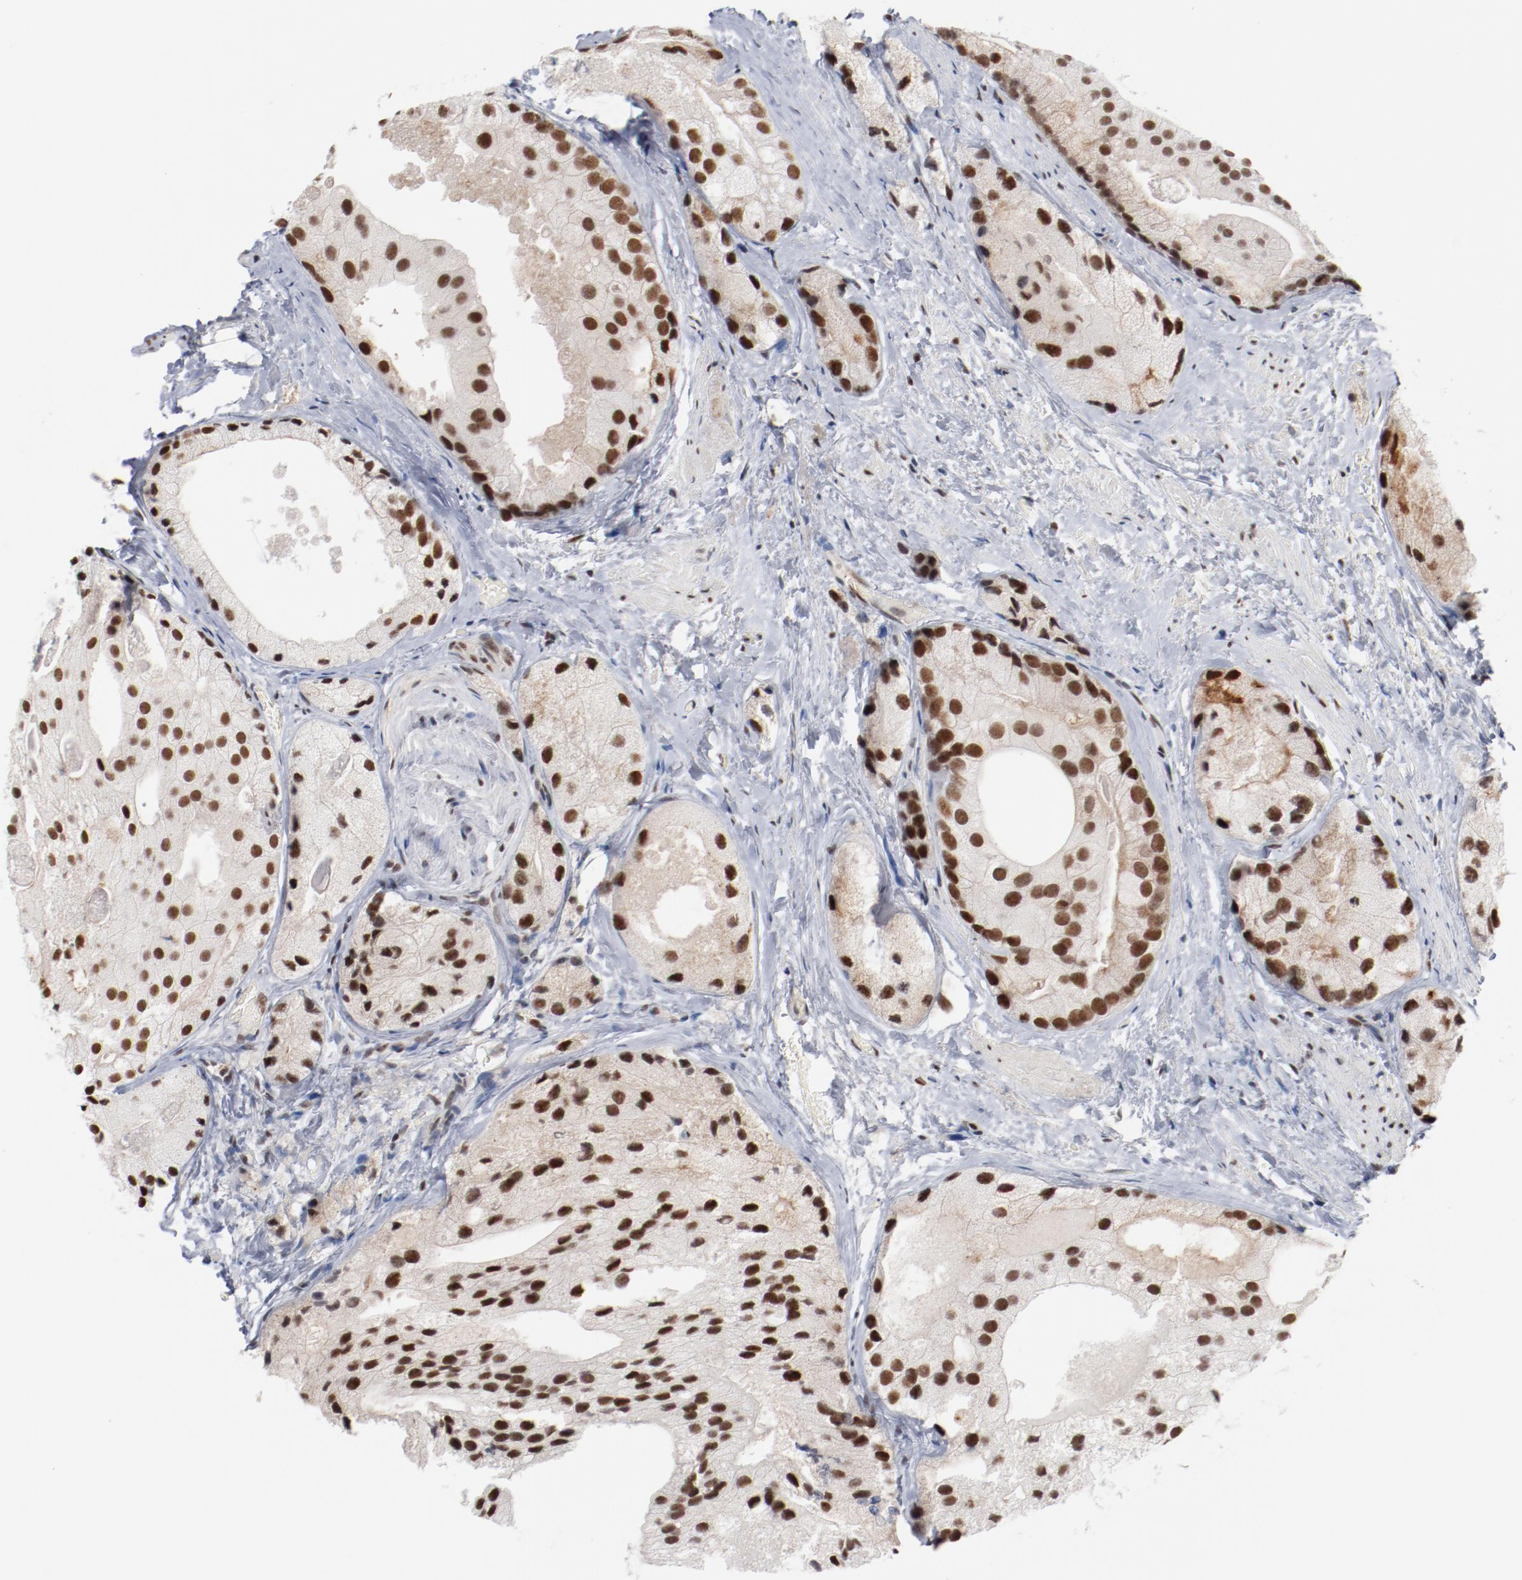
{"staining": {"intensity": "strong", "quantity": ">75%", "location": "cytoplasmic/membranous,nuclear"}, "tissue": "prostate cancer", "cell_type": "Tumor cells", "image_type": "cancer", "snomed": [{"axis": "morphology", "description": "Adenocarcinoma, Low grade"}, {"axis": "topography", "description": "Prostate"}], "caption": "An image of prostate low-grade adenocarcinoma stained for a protein demonstrates strong cytoplasmic/membranous and nuclear brown staining in tumor cells. (brown staining indicates protein expression, while blue staining denotes nuclei).", "gene": "BUB3", "patient": {"sex": "male", "age": 69}}